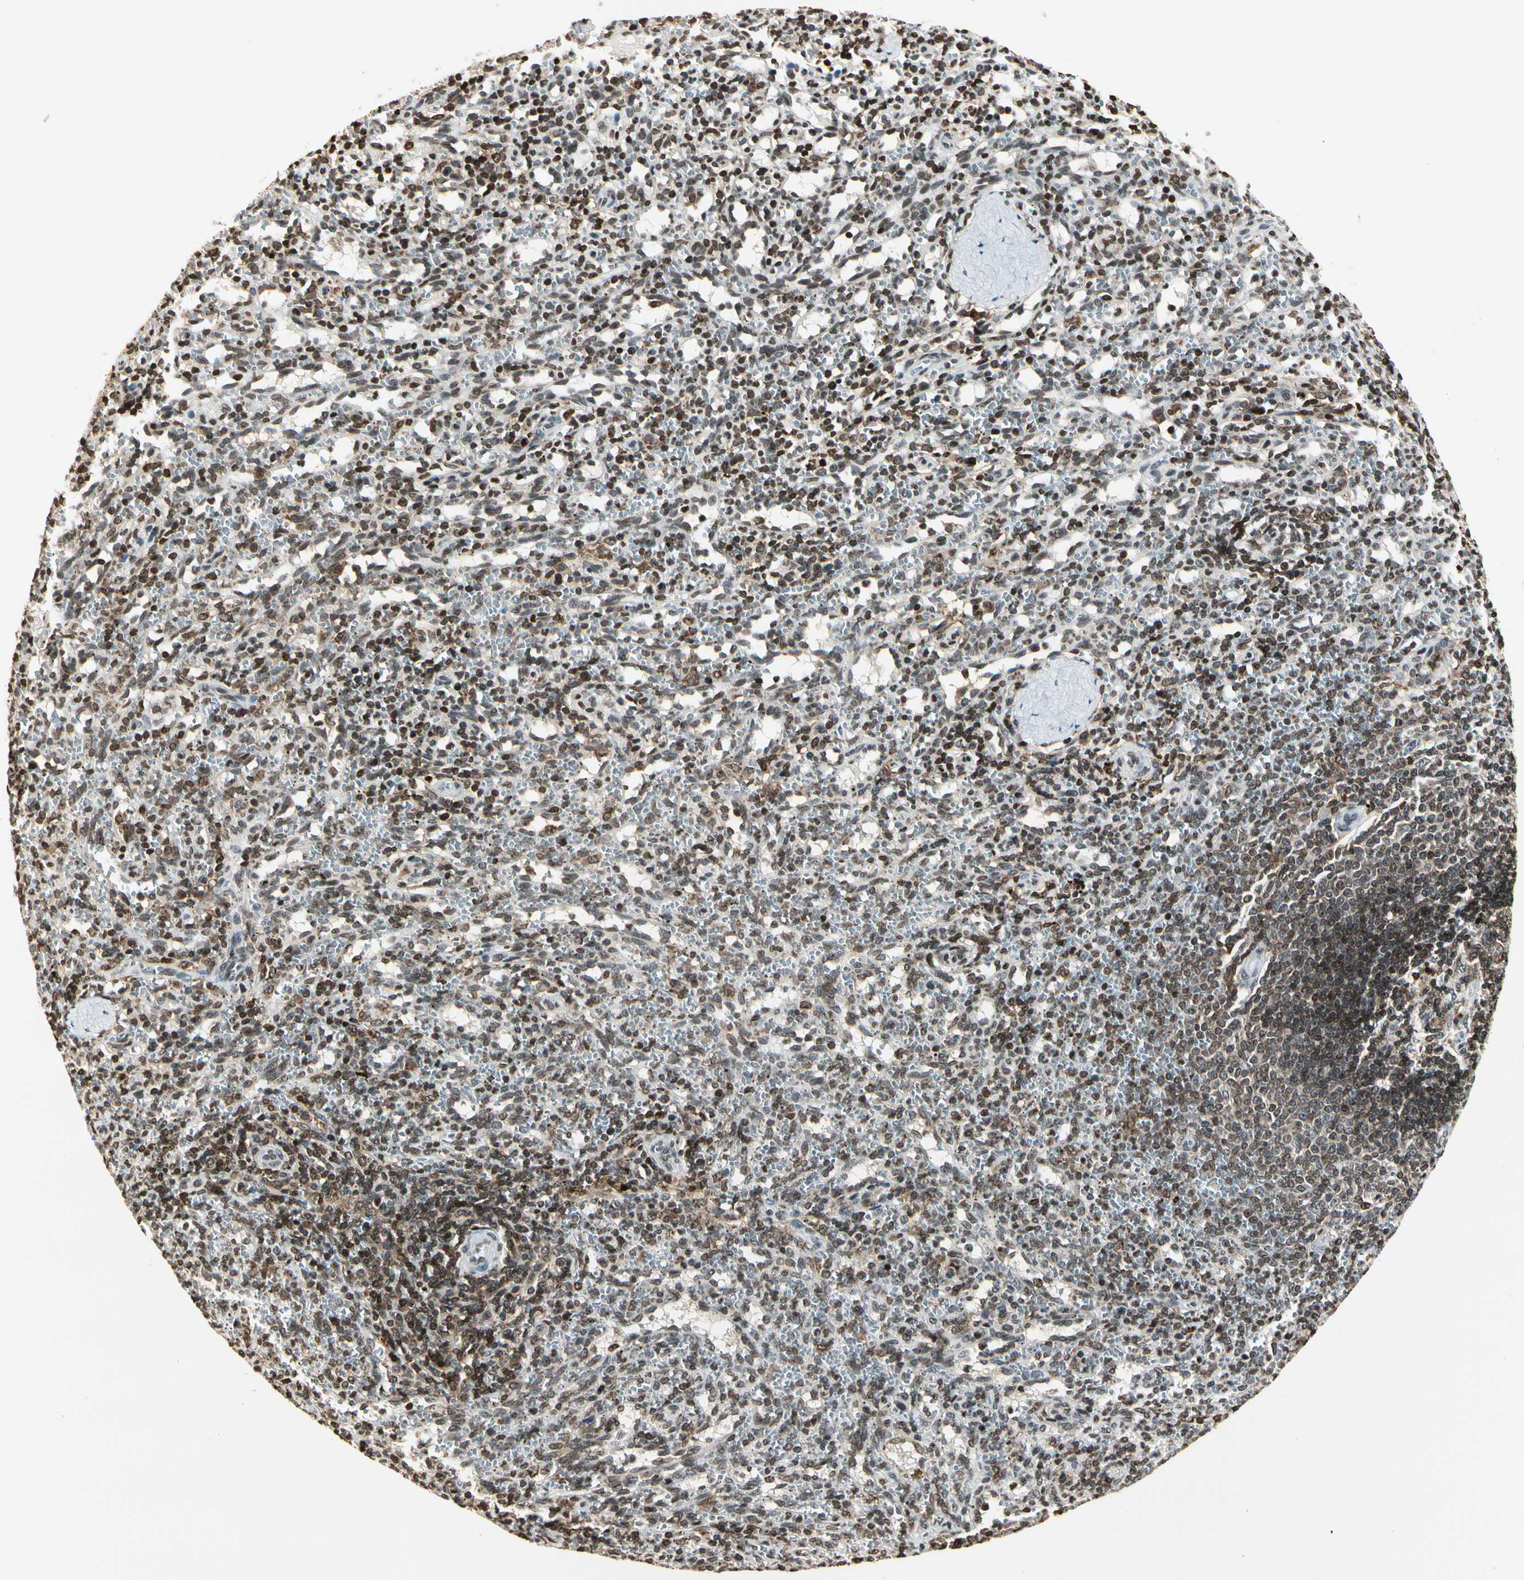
{"staining": {"intensity": "moderate", "quantity": ">75%", "location": "nuclear"}, "tissue": "spleen", "cell_type": "Cells in red pulp", "image_type": "normal", "snomed": [{"axis": "morphology", "description": "Normal tissue, NOS"}, {"axis": "topography", "description": "Spleen"}], "caption": "Cells in red pulp reveal moderate nuclear positivity in approximately >75% of cells in unremarkable spleen.", "gene": "FER", "patient": {"sex": "female", "age": 10}}